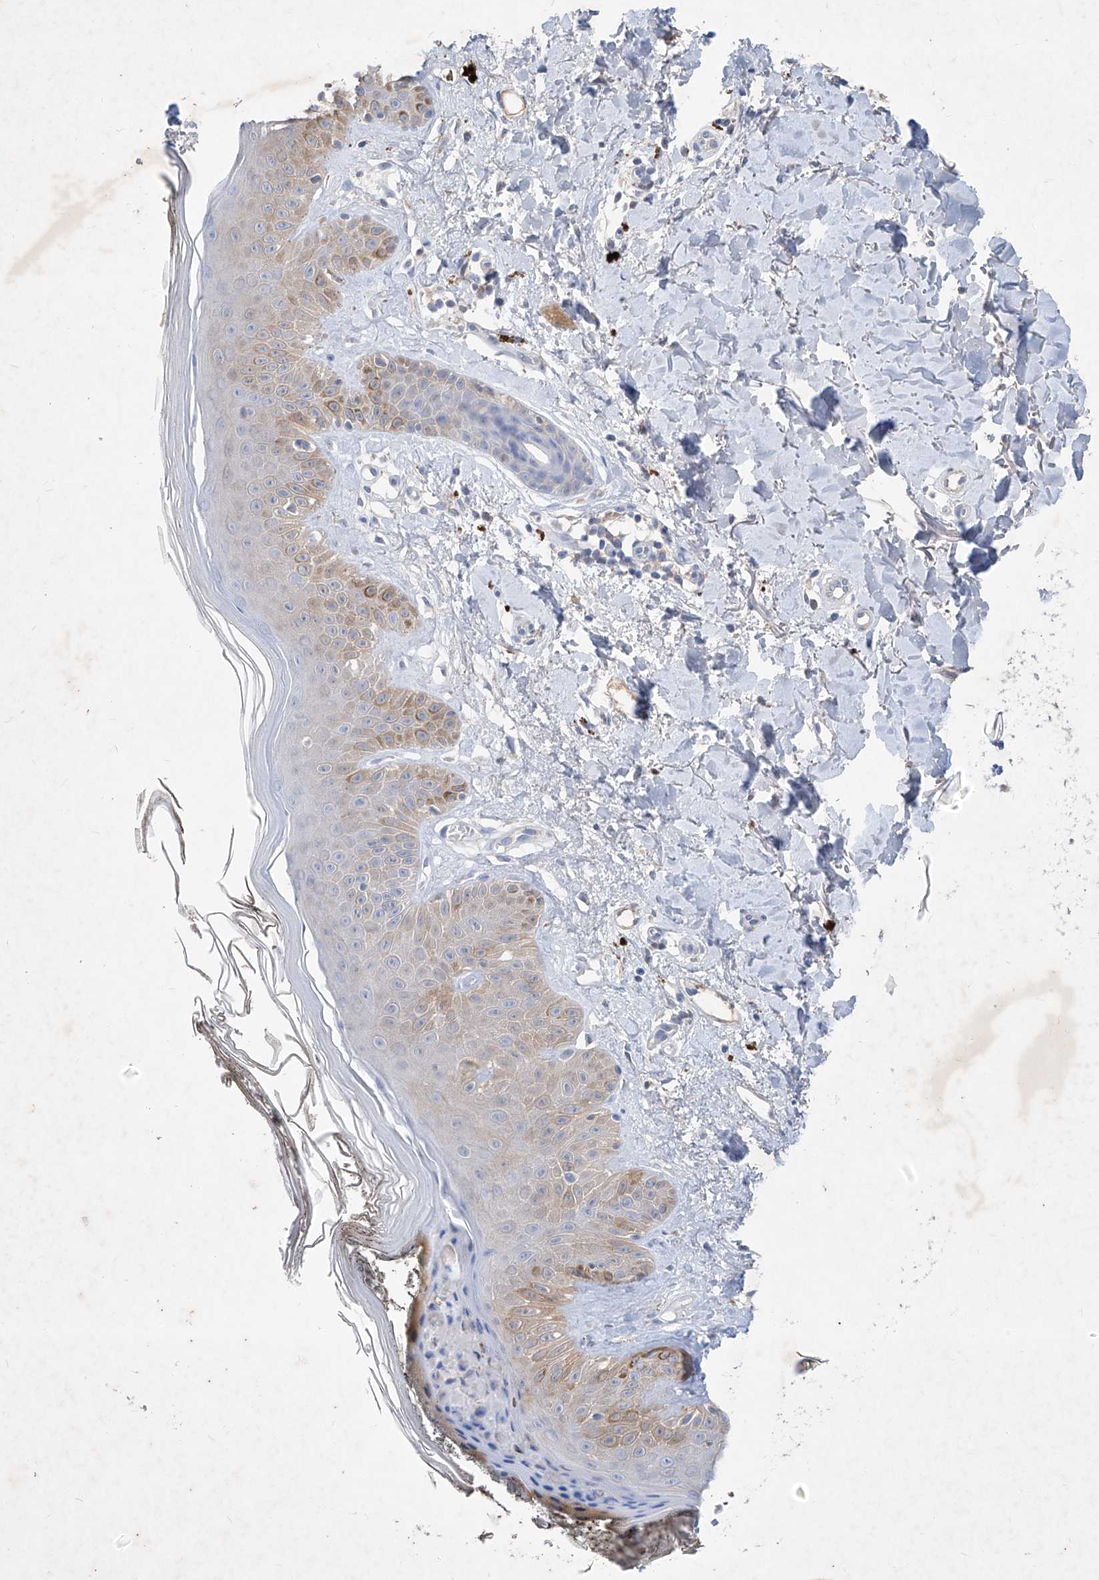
{"staining": {"intensity": "negative", "quantity": "none", "location": "none"}, "tissue": "skin", "cell_type": "Fibroblasts", "image_type": "normal", "snomed": [{"axis": "morphology", "description": "Normal tissue, NOS"}, {"axis": "topography", "description": "Skin"}], "caption": "The immunohistochemistry histopathology image has no significant expression in fibroblasts of skin.", "gene": "ASNS", "patient": {"sex": "female", "age": 64}}